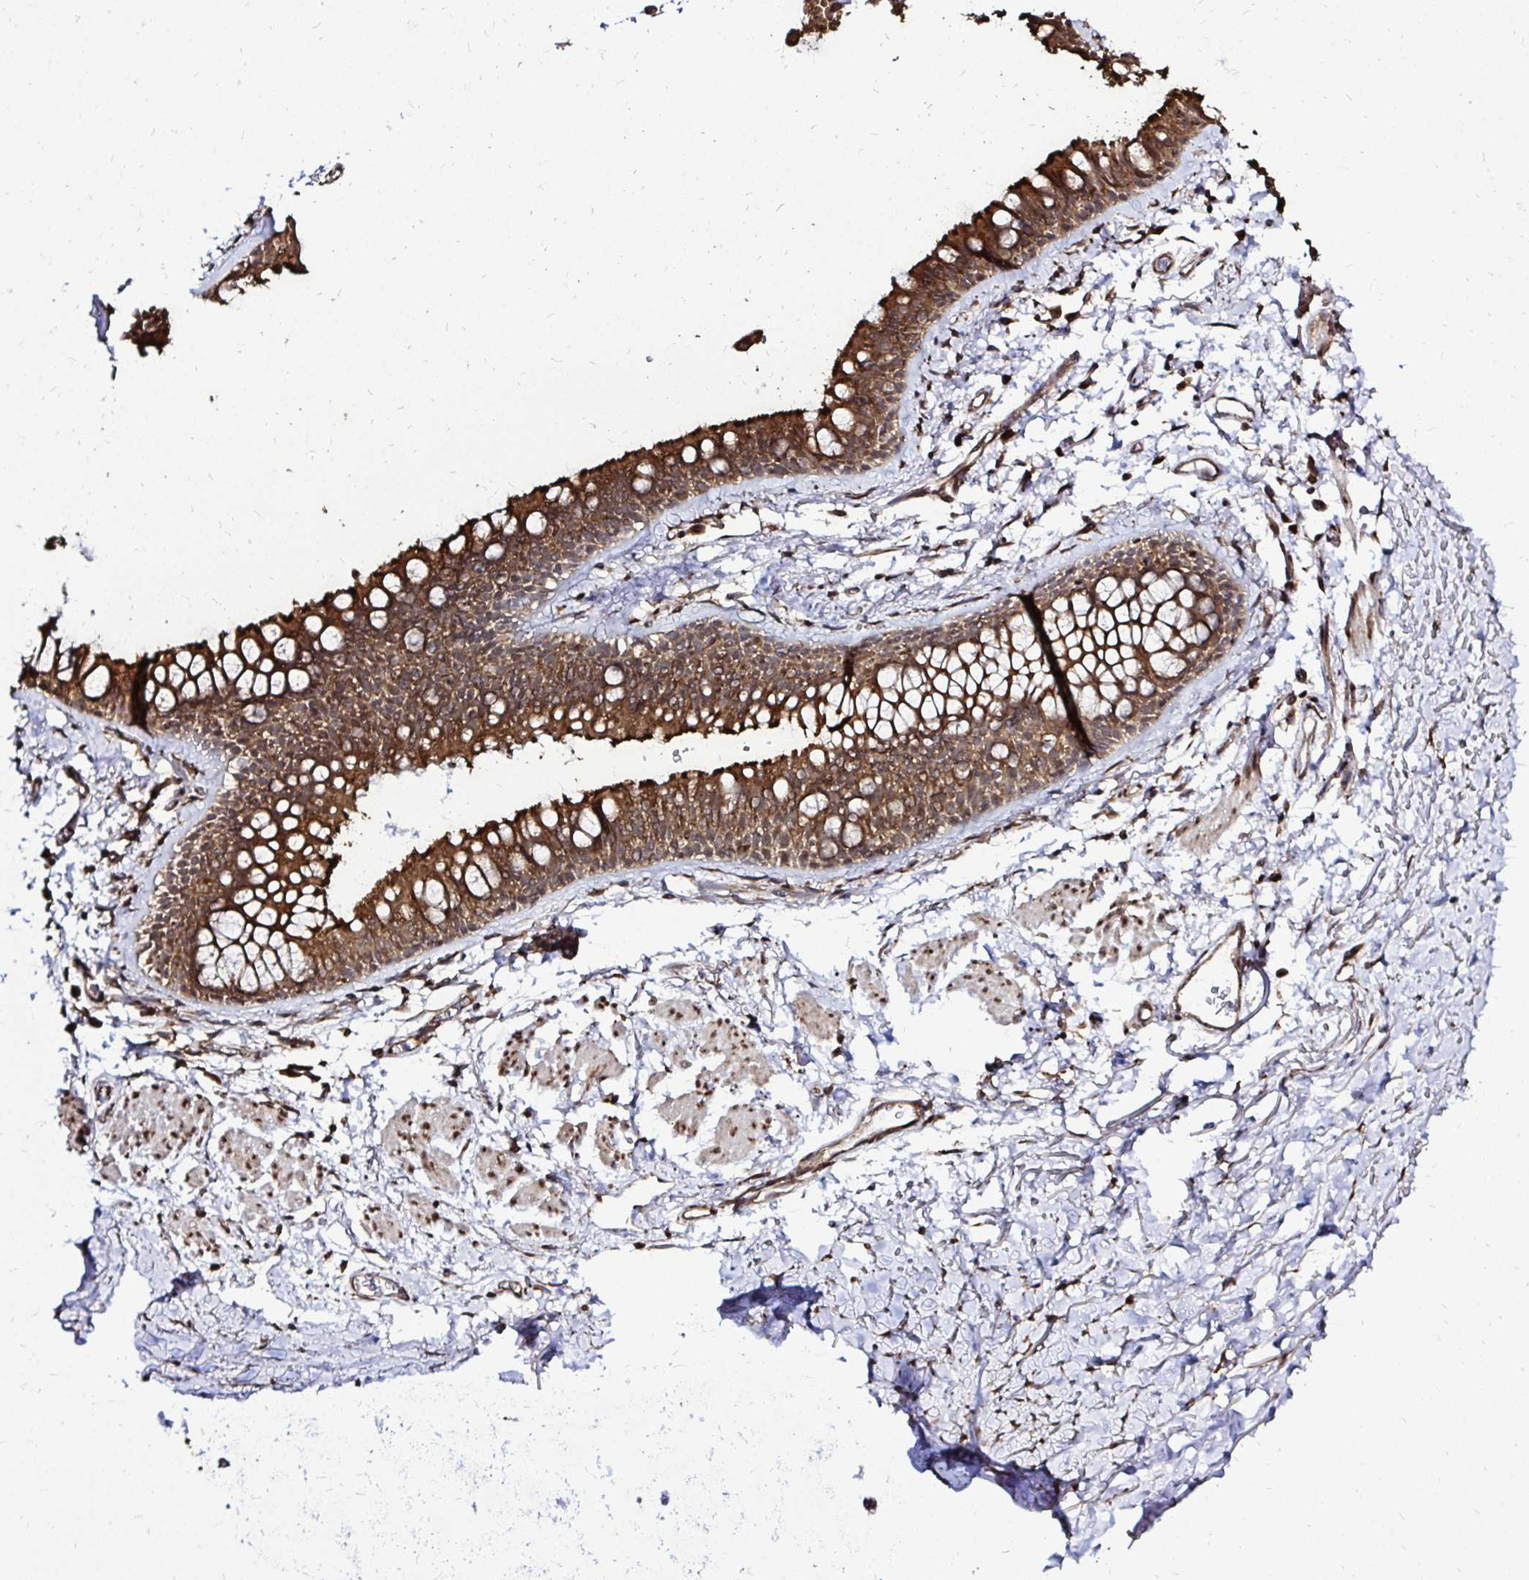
{"staining": {"intensity": "moderate", "quantity": ">75%", "location": "cytoplasmic/membranous"}, "tissue": "bronchus", "cell_type": "Respiratory epithelial cells", "image_type": "normal", "snomed": [{"axis": "morphology", "description": "Normal tissue, NOS"}, {"axis": "topography", "description": "Cartilage tissue"}, {"axis": "topography", "description": "Bronchus"}], "caption": "Protein expression analysis of normal bronchus displays moderate cytoplasmic/membranous staining in about >75% of respiratory epithelial cells.", "gene": "FMR1", "patient": {"sex": "female", "age": 79}}